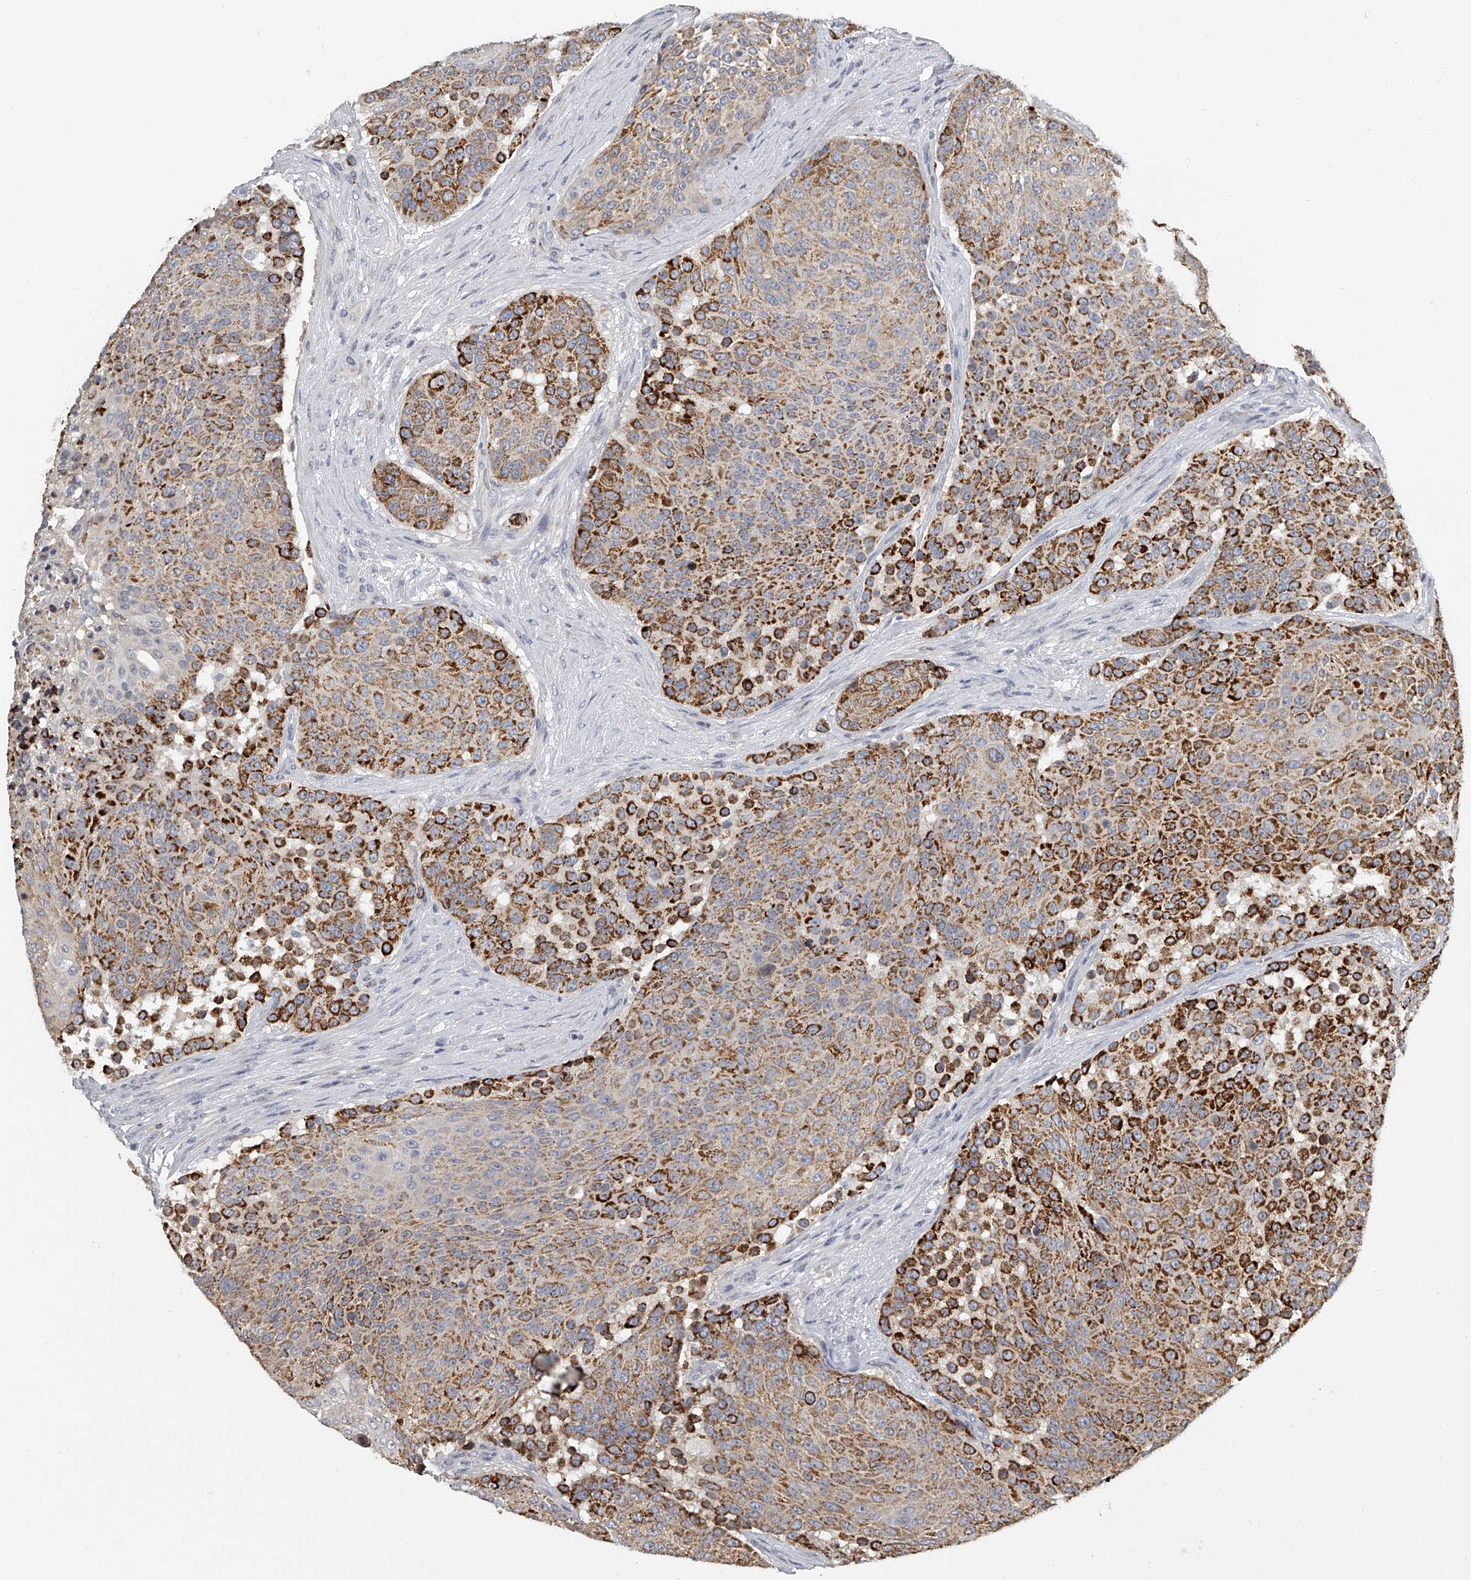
{"staining": {"intensity": "strong", "quantity": "25%-75%", "location": "cytoplasmic/membranous"}, "tissue": "urothelial cancer", "cell_type": "Tumor cells", "image_type": "cancer", "snomed": [{"axis": "morphology", "description": "Urothelial carcinoma, High grade"}, {"axis": "topography", "description": "Urinary bladder"}], "caption": "Brown immunohistochemical staining in high-grade urothelial carcinoma reveals strong cytoplasmic/membranous staining in about 25%-75% of tumor cells.", "gene": "KLHL7", "patient": {"sex": "female", "age": 63}}